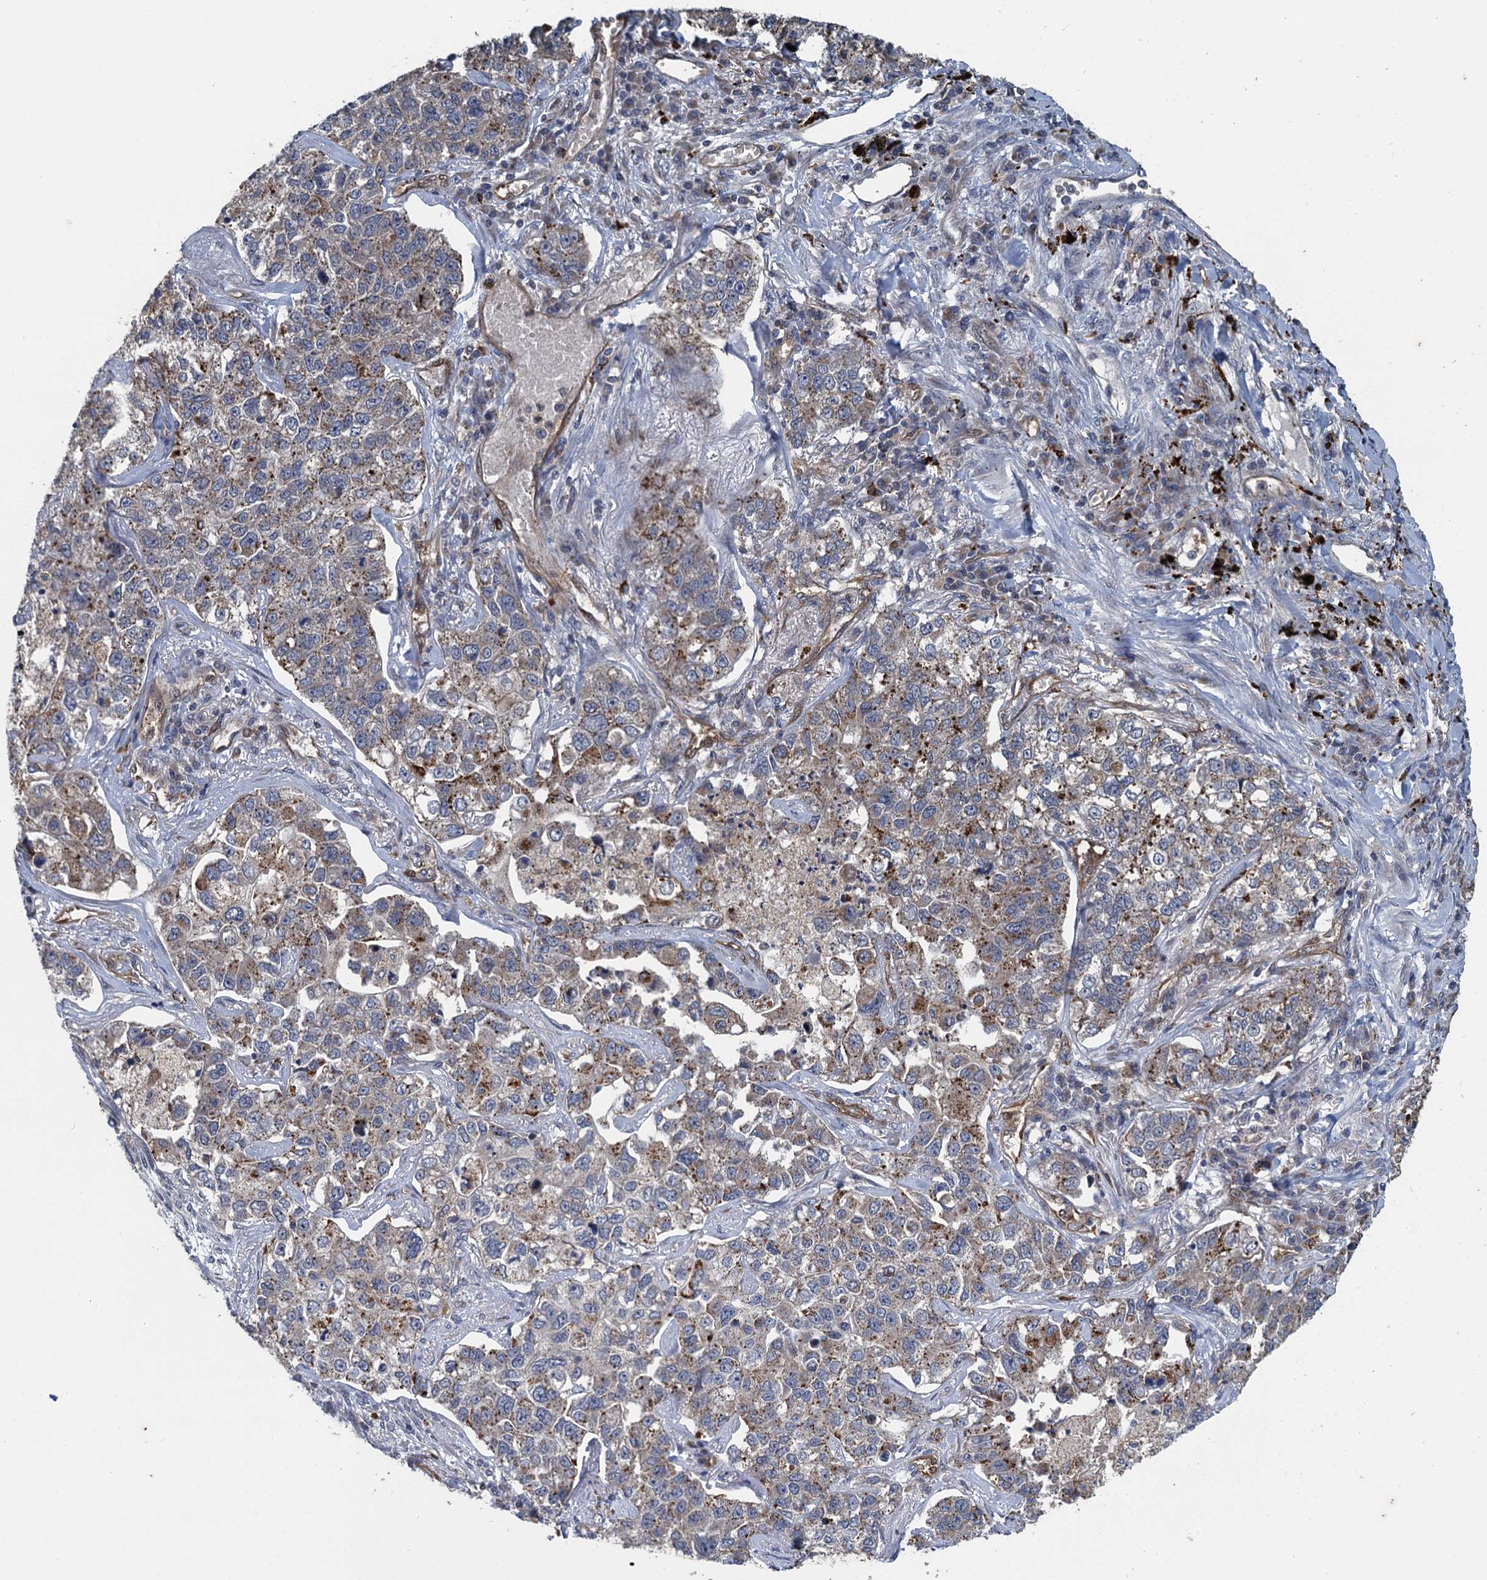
{"staining": {"intensity": "moderate", "quantity": ">75%", "location": "cytoplasmic/membranous"}, "tissue": "lung cancer", "cell_type": "Tumor cells", "image_type": "cancer", "snomed": [{"axis": "morphology", "description": "Adenocarcinoma, NOS"}, {"axis": "topography", "description": "Lung"}], "caption": "Protein expression analysis of lung cancer displays moderate cytoplasmic/membranous expression in about >75% of tumor cells.", "gene": "KBTBD8", "patient": {"sex": "male", "age": 49}}